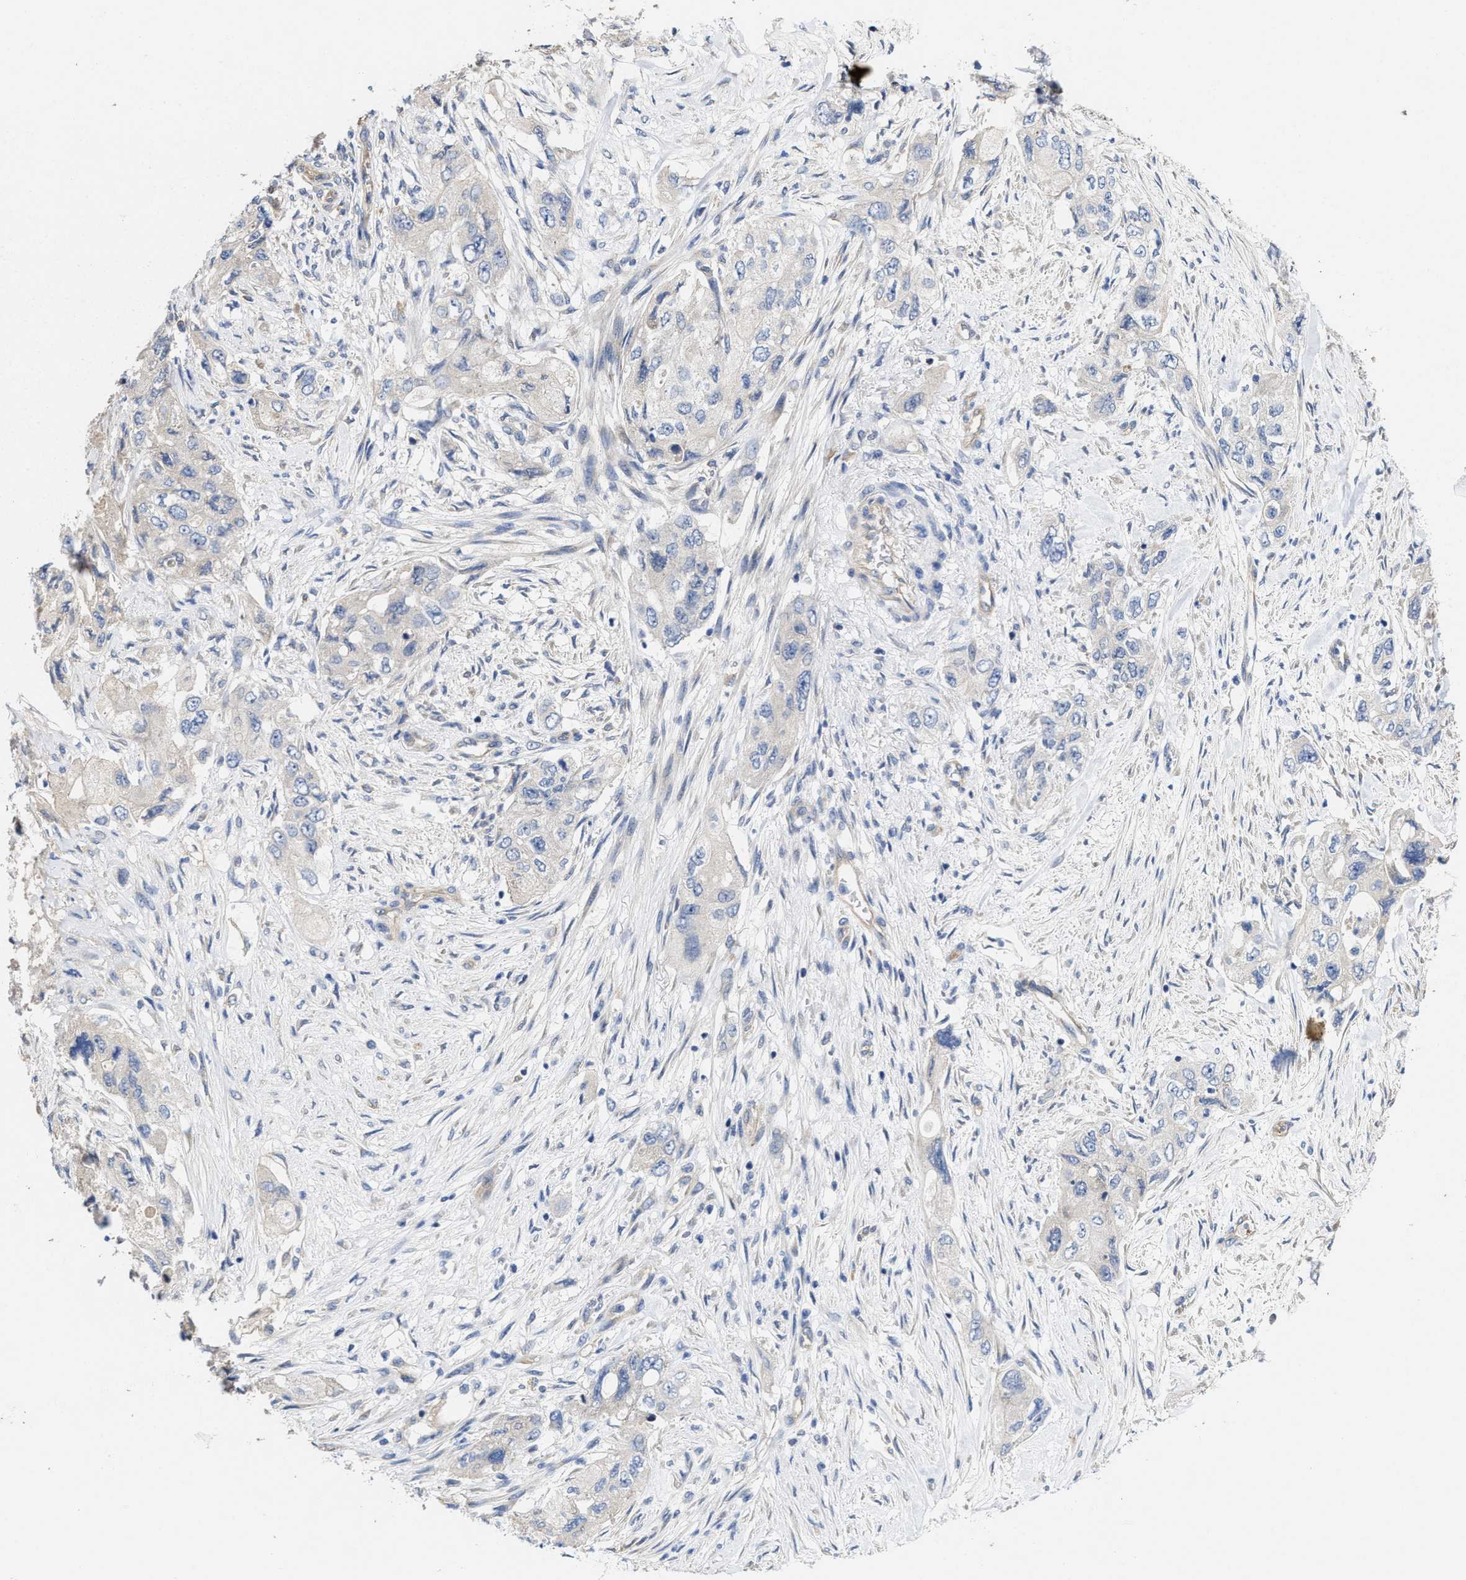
{"staining": {"intensity": "negative", "quantity": "none", "location": "none"}, "tissue": "pancreatic cancer", "cell_type": "Tumor cells", "image_type": "cancer", "snomed": [{"axis": "morphology", "description": "Adenocarcinoma, NOS"}, {"axis": "topography", "description": "Pancreas"}], "caption": "Pancreatic cancer was stained to show a protein in brown. There is no significant staining in tumor cells.", "gene": "TRAF6", "patient": {"sex": "female", "age": 73}}